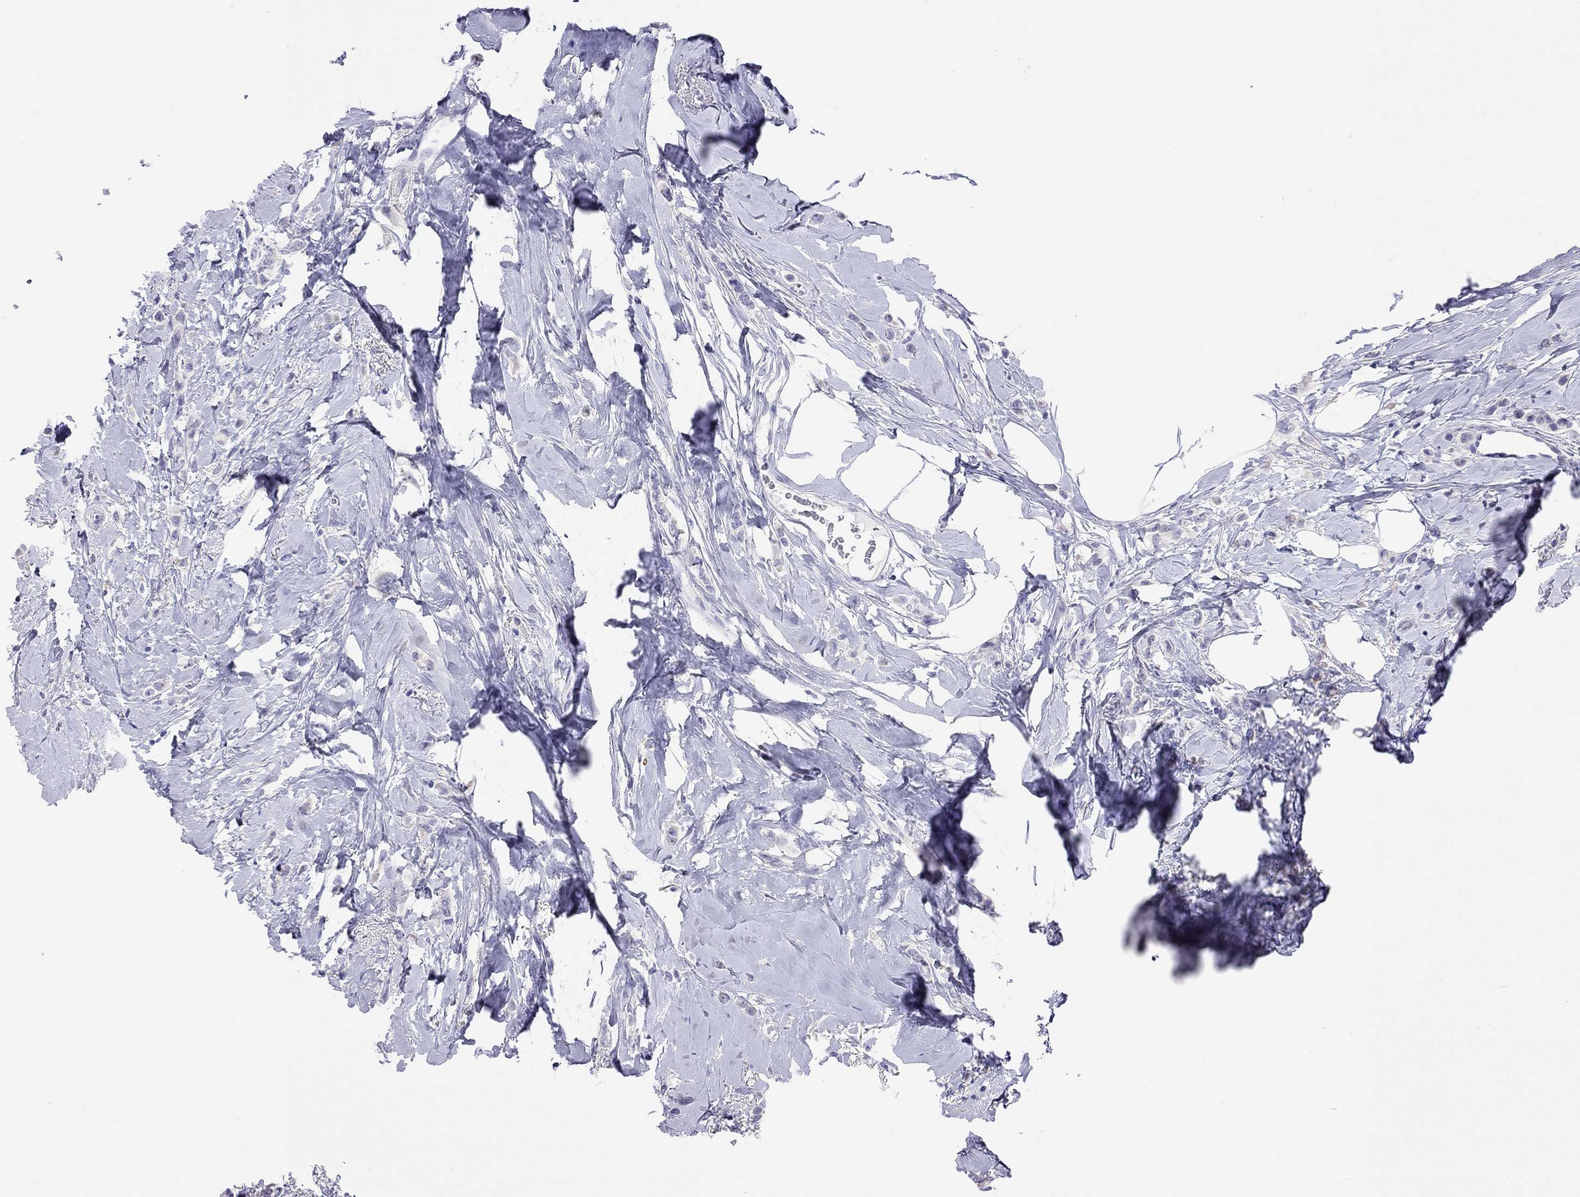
{"staining": {"intensity": "negative", "quantity": "none", "location": "none"}, "tissue": "breast cancer", "cell_type": "Tumor cells", "image_type": "cancer", "snomed": [{"axis": "morphology", "description": "Lobular carcinoma"}, {"axis": "topography", "description": "Breast"}], "caption": "This is an IHC histopathology image of human lobular carcinoma (breast). There is no expression in tumor cells.", "gene": "COL9A1", "patient": {"sex": "female", "age": 66}}